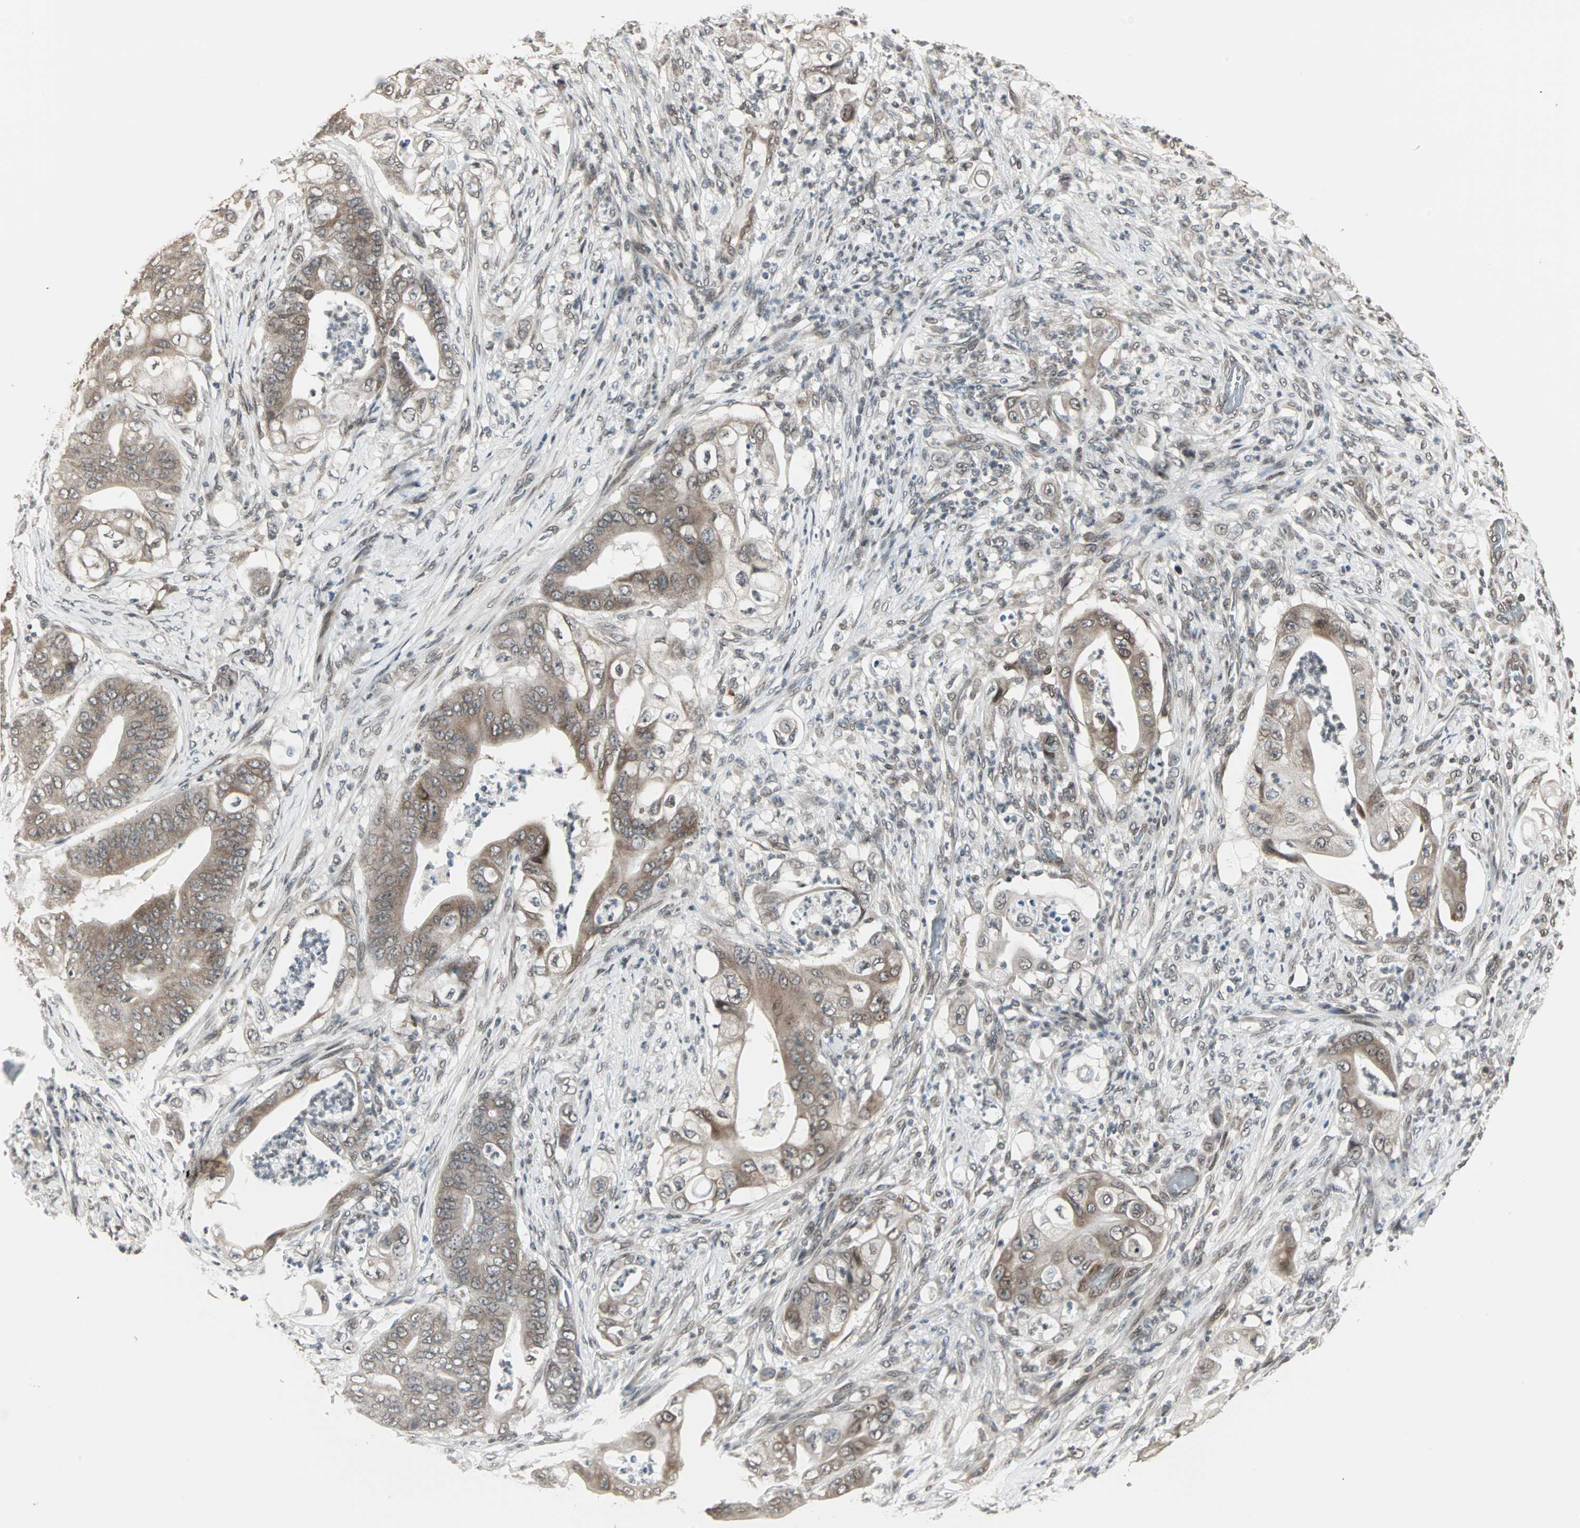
{"staining": {"intensity": "moderate", "quantity": ">75%", "location": "cytoplasmic/membranous"}, "tissue": "stomach cancer", "cell_type": "Tumor cells", "image_type": "cancer", "snomed": [{"axis": "morphology", "description": "Adenocarcinoma, NOS"}, {"axis": "topography", "description": "Stomach"}], "caption": "Moderate cytoplasmic/membranous expression for a protein is present in approximately >75% of tumor cells of stomach cancer (adenocarcinoma) using immunohistochemistry (IHC).", "gene": "CBLC", "patient": {"sex": "female", "age": 73}}